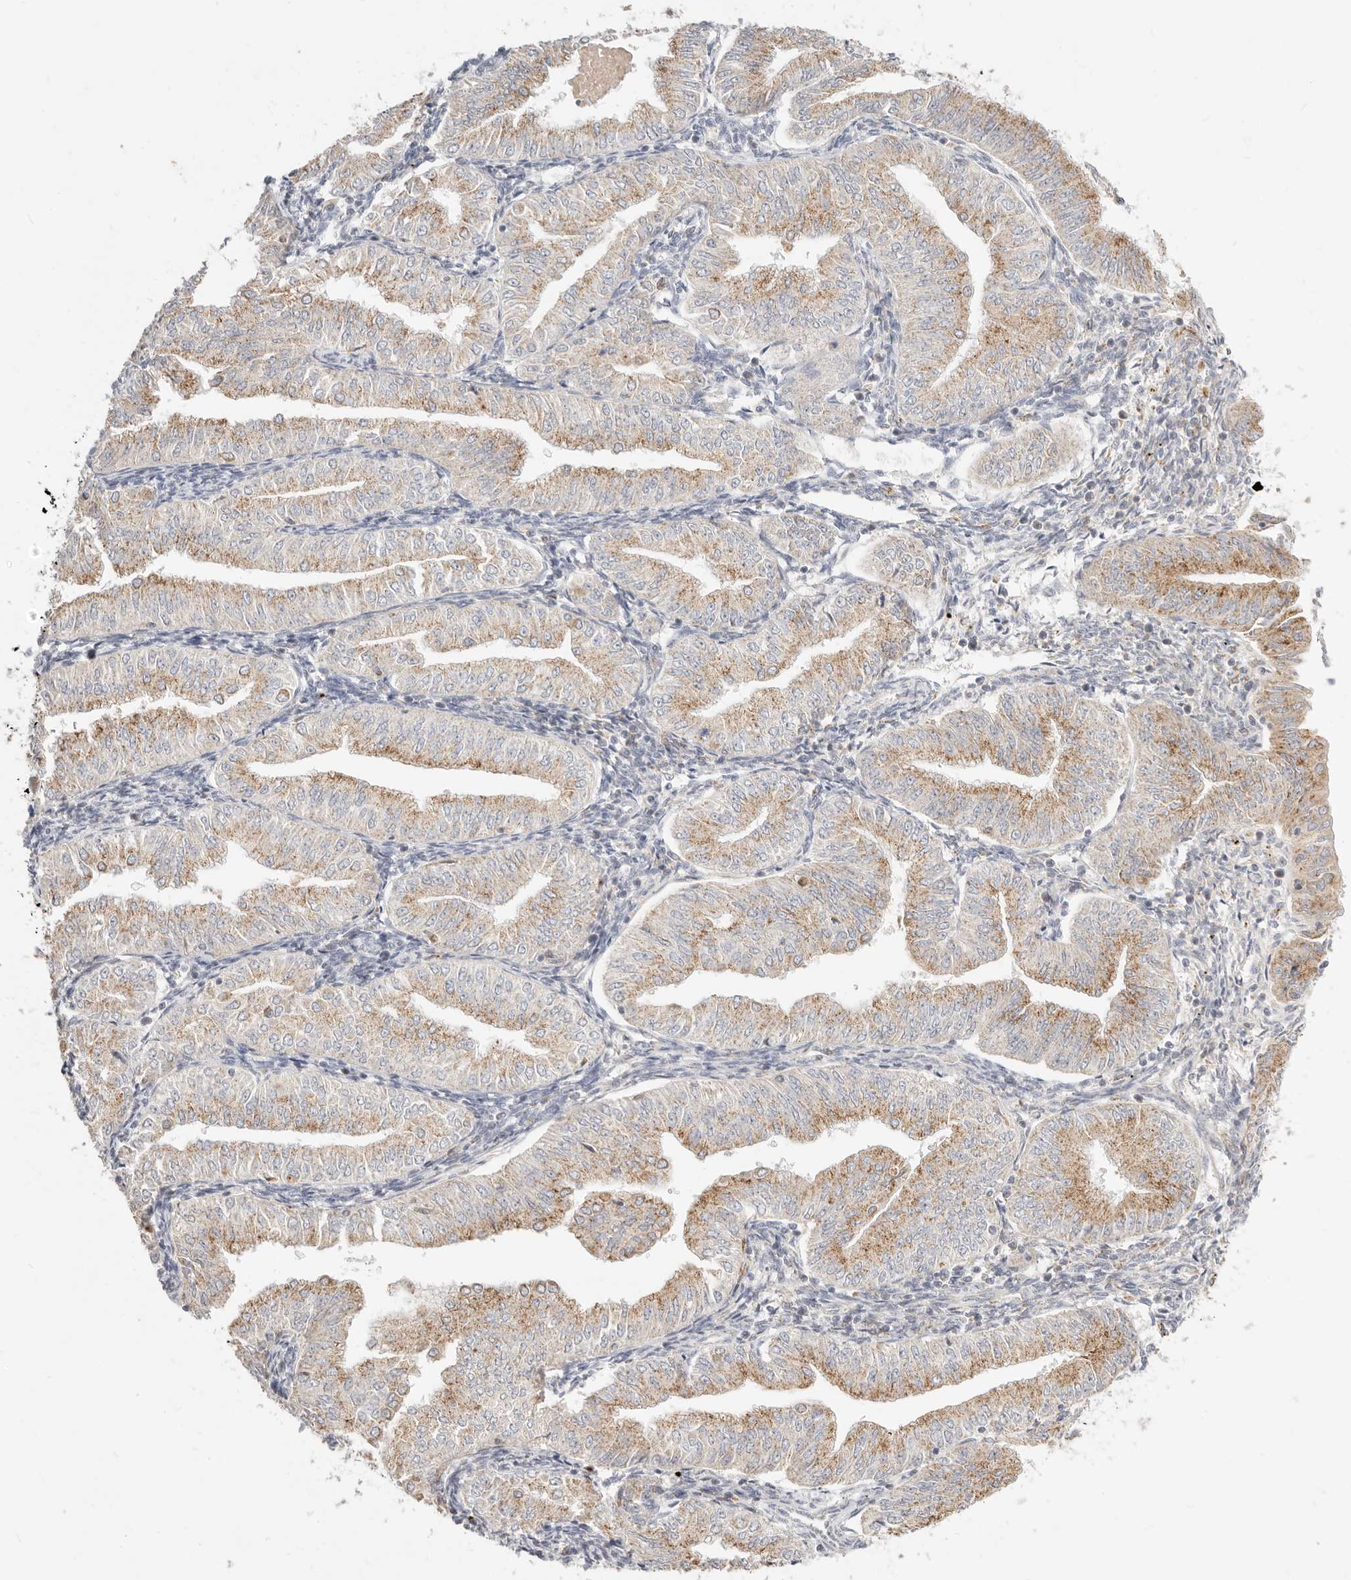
{"staining": {"intensity": "moderate", "quantity": "25%-75%", "location": "cytoplasmic/membranous"}, "tissue": "endometrial cancer", "cell_type": "Tumor cells", "image_type": "cancer", "snomed": [{"axis": "morphology", "description": "Normal tissue, NOS"}, {"axis": "morphology", "description": "Adenocarcinoma, NOS"}, {"axis": "topography", "description": "Endometrium"}], "caption": "A medium amount of moderate cytoplasmic/membranous expression is present in about 25%-75% of tumor cells in endometrial cancer tissue.", "gene": "ACOX1", "patient": {"sex": "female", "age": 53}}